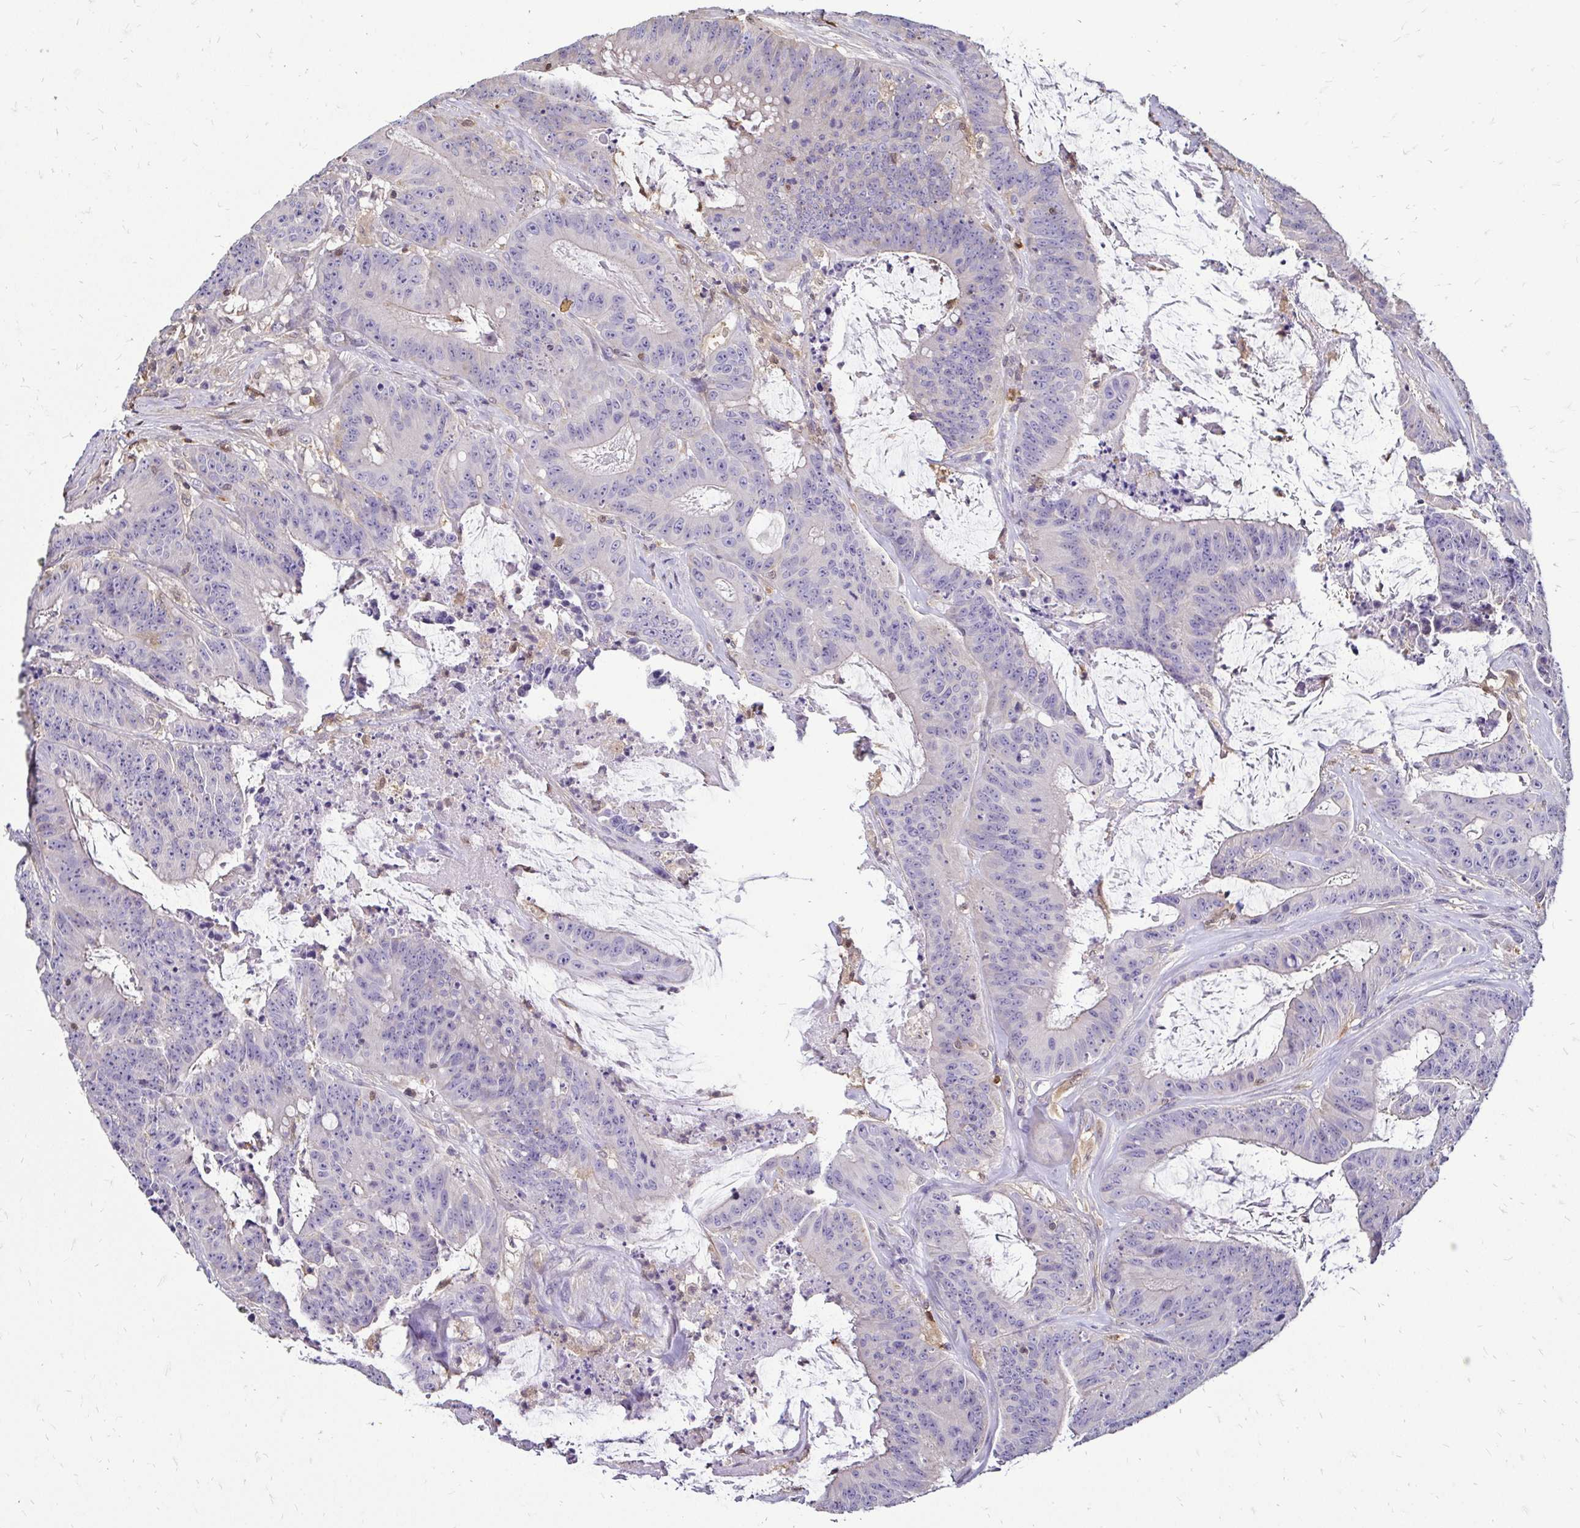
{"staining": {"intensity": "negative", "quantity": "none", "location": "none"}, "tissue": "colorectal cancer", "cell_type": "Tumor cells", "image_type": "cancer", "snomed": [{"axis": "morphology", "description": "Adenocarcinoma, NOS"}, {"axis": "topography", "description": "Colon"}], "caption": "IHC micrograph of neoplastic tissue: colorectal cancer (adenocarcinoma) stained with DAB exhibits no significant protein staining in tumor cells.", "gene": "ZFP1", "patient": {"sex": "male", "age": 33}}